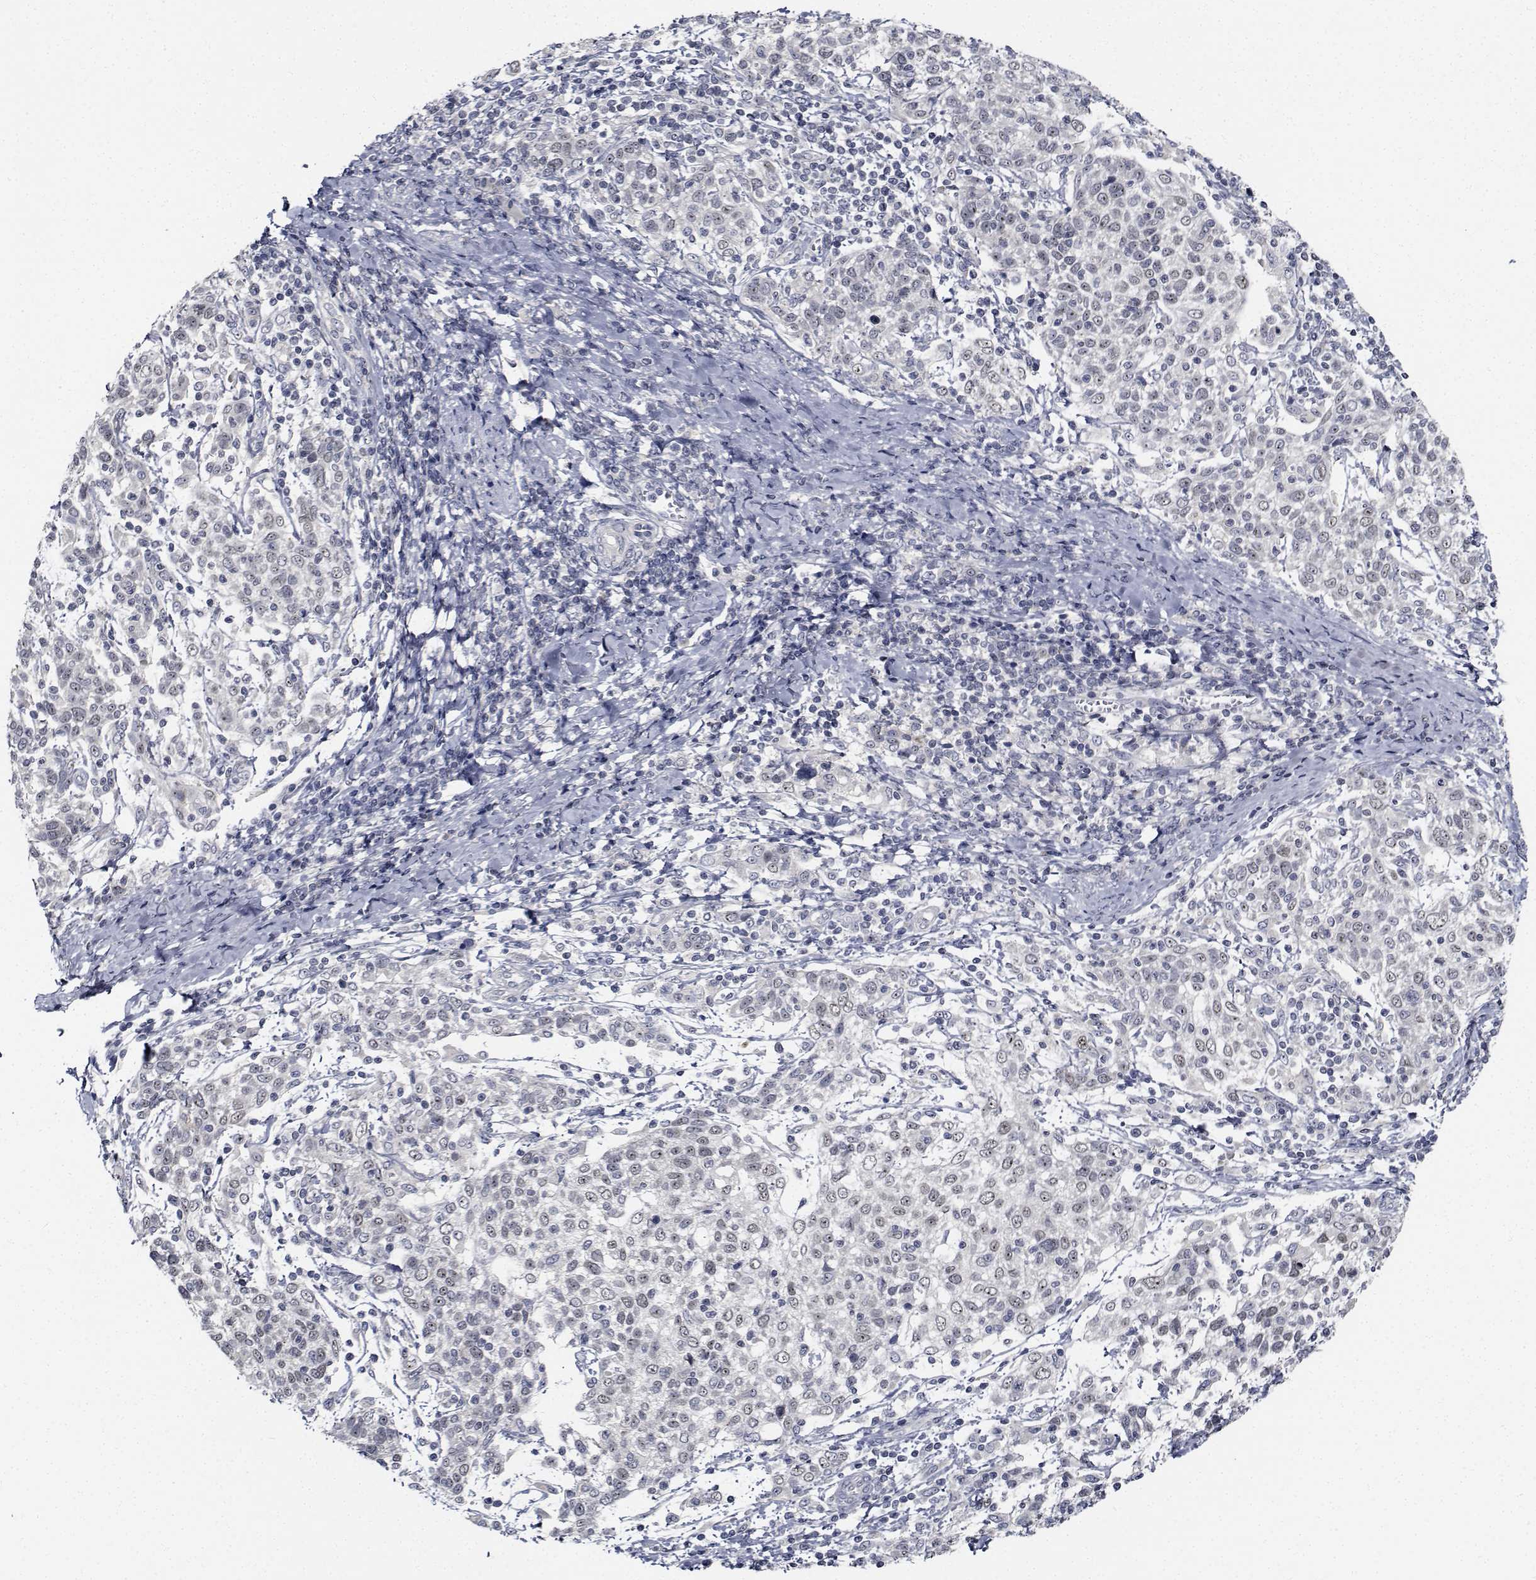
{"staining": {"intensity": "weak", "quantity": "25%-75%", "location": "nuclear"}, "tissue": "cervical cancer", "cell_type": "Tumor cells", "image_type": "cancer", "snomed": [{"axis": "morphology", "description": "Squamous cell carcinoma, NOS"}, {"axis": "topography", "description": "Cervix"}], "caption": "Protein expression analysis of human cervical cancer reveals weak nuclear staining in about 25%-75% of tumor cells.", "gene": "NVL", "patient": {"sex": "female", "age": 61}}